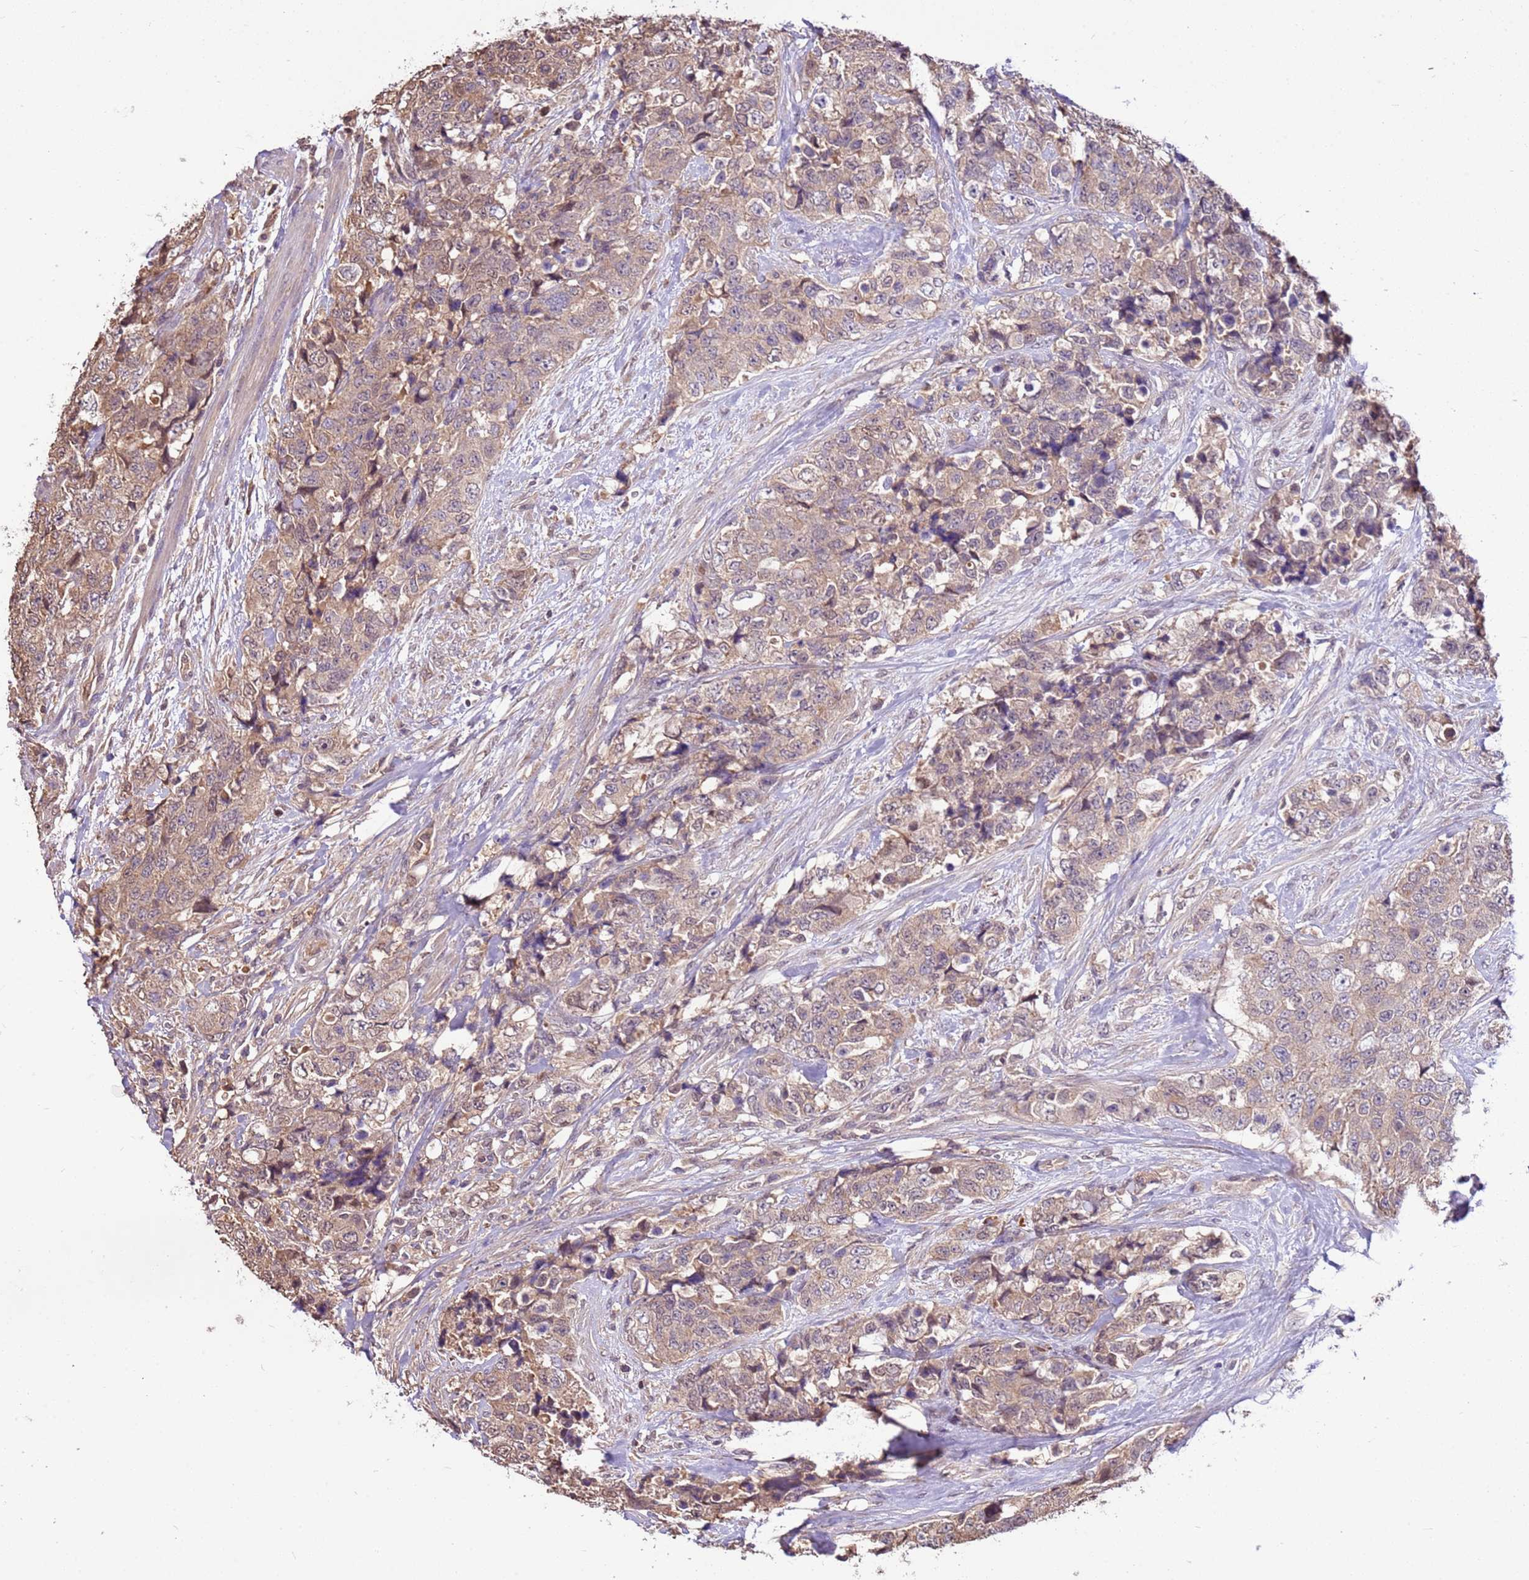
{"staining": {"intensity": "weak", "quantity": "25%-75%", "location": "cytoplasmic/membranous"}, "tissue": "urothelial cancer", "cell_type": "Tumor cells", "image_type": "cancer", "snomed": [{"axis": "morphology", "description": "Urothelial carcinoma, High grade"}, {"axis": "topography", "description": "Urinary bladder"}], "caption": "The photomicrograph shows immunohistochemical staining of high-grade urothelial carcinoma. There is weak cytoplasmic/membranous staining is present in approximately 25%-75% of tumor cells.", "gene": "BBS5", "patient": {"sex": "female", "age": 78}}